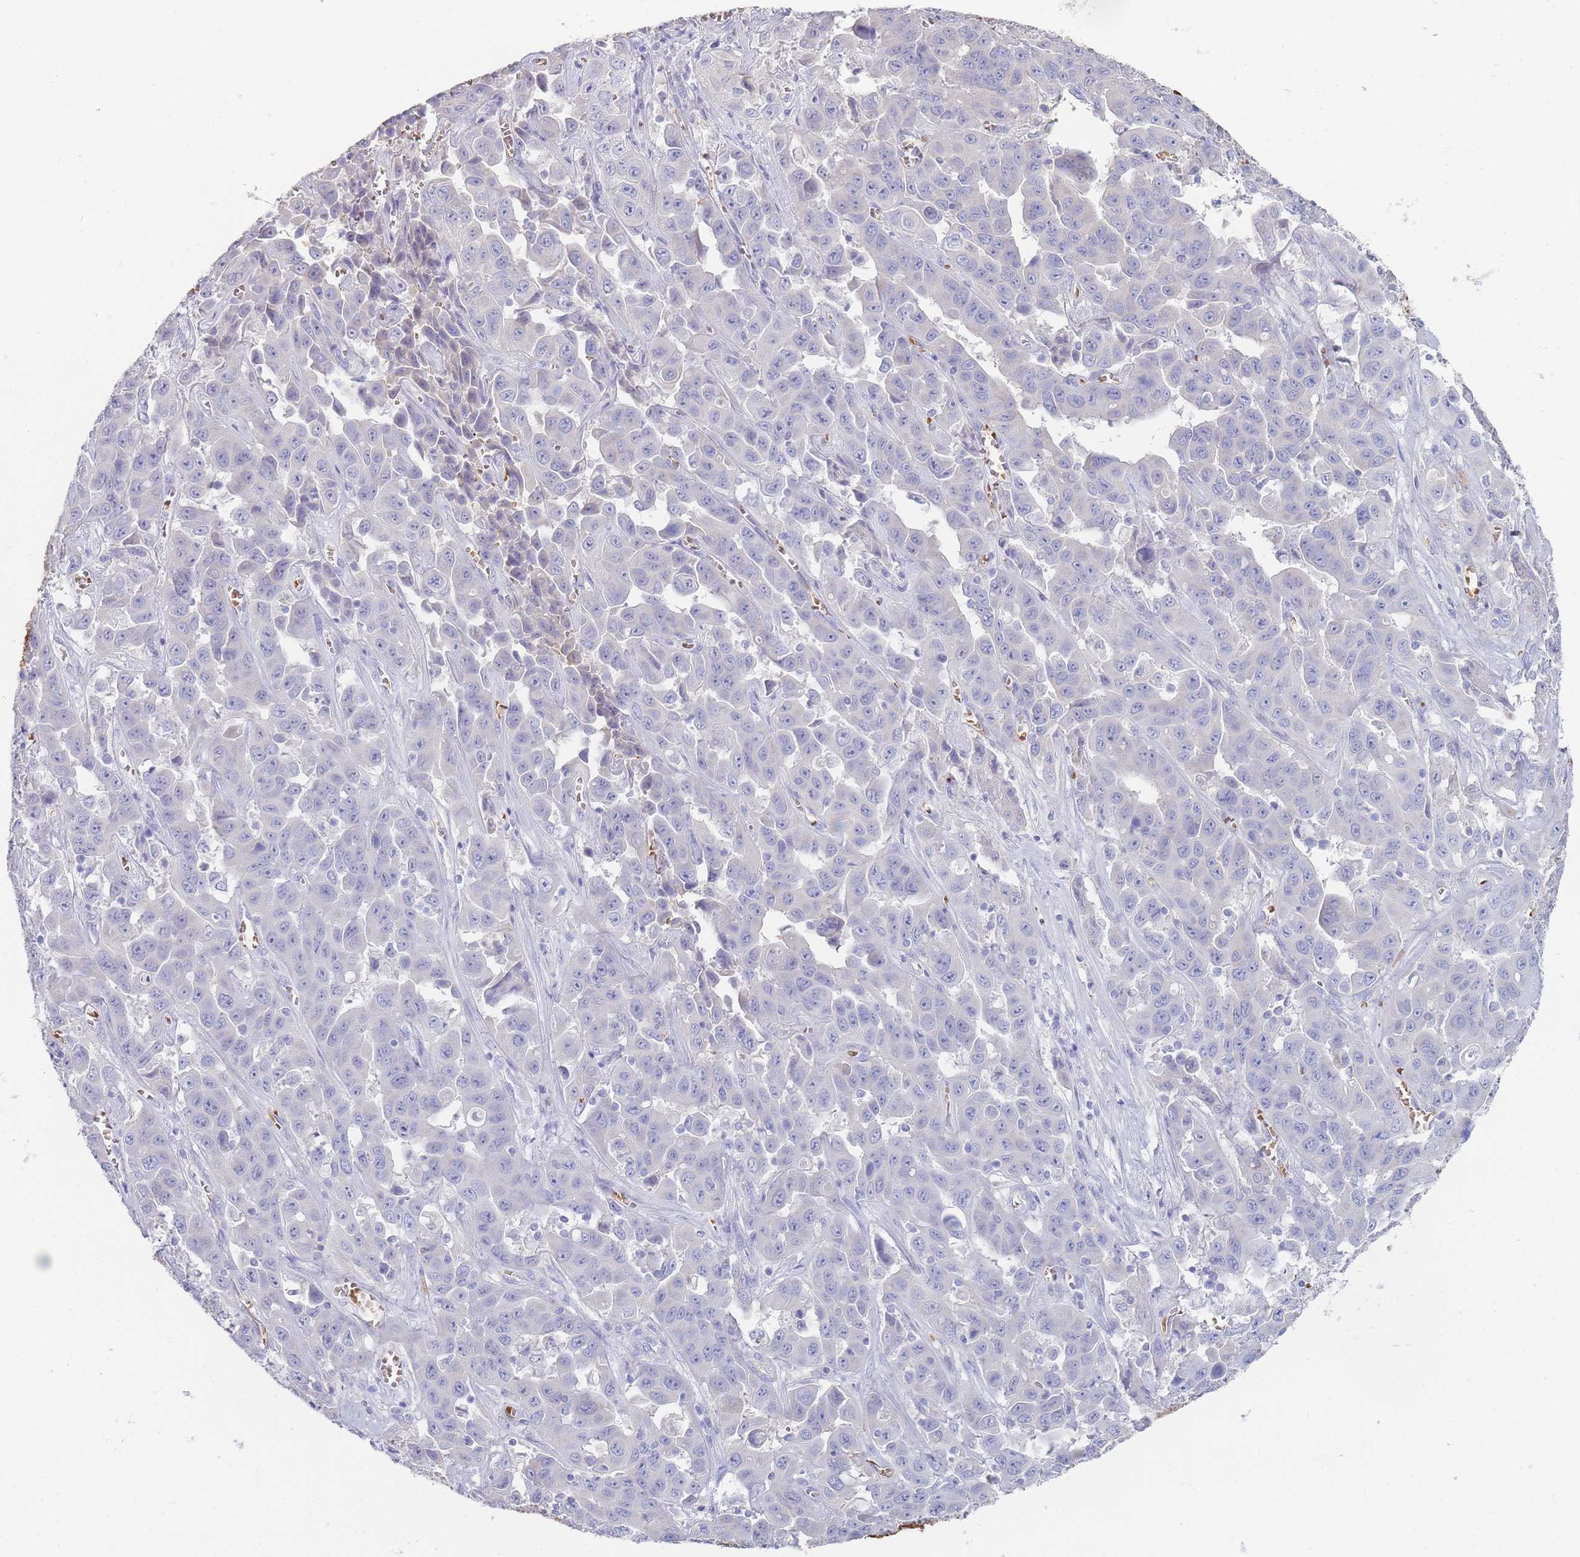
{"staining": {"intensity": "negative", "quantity": "none", "location": "none"}, "tissue": "liver cancer", "cell_type": "Tumor cells", "image_type": "cancer", "snomed": [{"axis": "morphology", "description": "Cholangiocarcinoma"}, {"axis": "topography", "description": "Liver"}], "caption": "A high-resolution image shows immunohistochemistry (IHC) staining of liver cholangiocarcinoma, which exhibits no significant positivity in tumor cells.", "gene": "HBG2", "patient": {"sex": "female", "age": 52}}